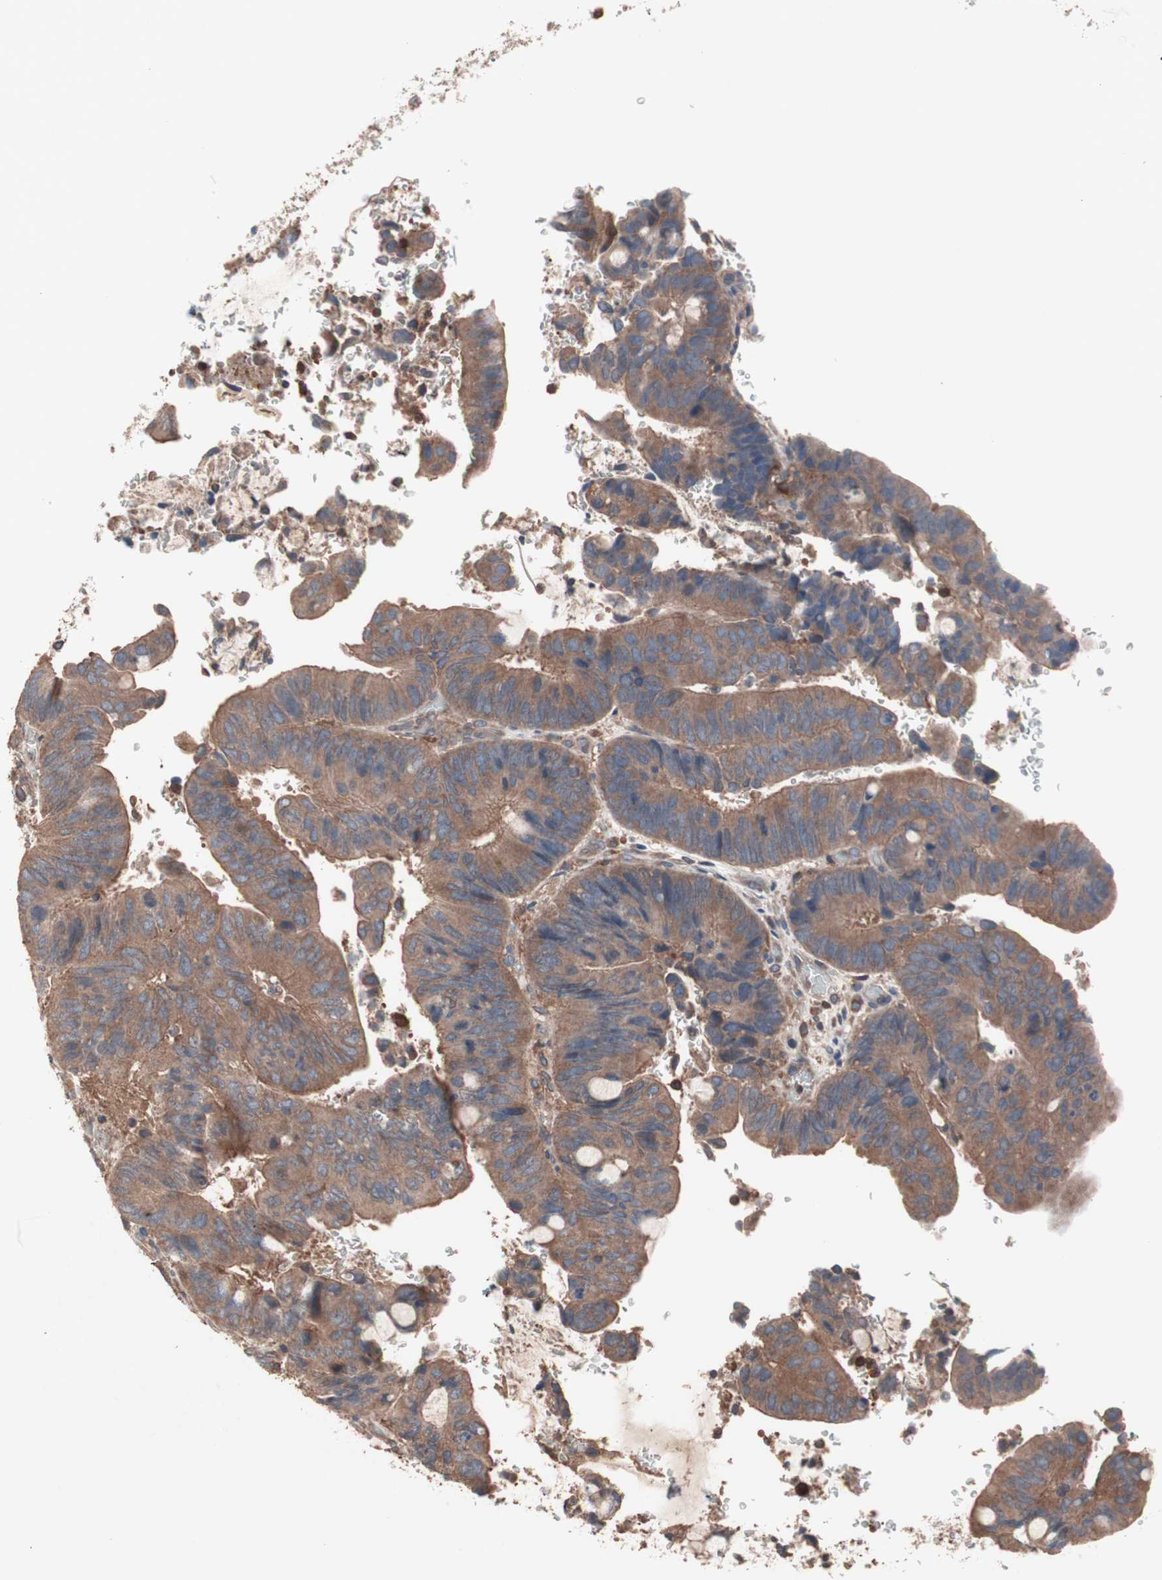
{"staining": {"intensity": "moderate", "quantity": ">75%", "location": "cytoplasmic/membranous"}, "tissue": "colorectal cancer", "cell_type": "Tumor cells", "image_type": "cancer", "snomed": [{"axis": "morphology", "description": "Normal tissue, NOS"}, {"axis": "morphology", "description": "Adenocarcinoma, NOS"}, {"axis": "topography", "description": "Rectum"}, {"axis": "topography", "description": "Peripheral nerve tissue"}], "caption": "DAB immunohistochemical staining of human colorectal cancer (adenocarcinoma) reveals moderate cytoplasmic/membranous protein expression in about >75% of tumor cells. The staining is performed using DAB brown chromogen to label protein expression. The nuclei are counter-stained blue using hematoxylin.", "gene": "ATG7", "patient": {"sex": "male", "age": 92}}